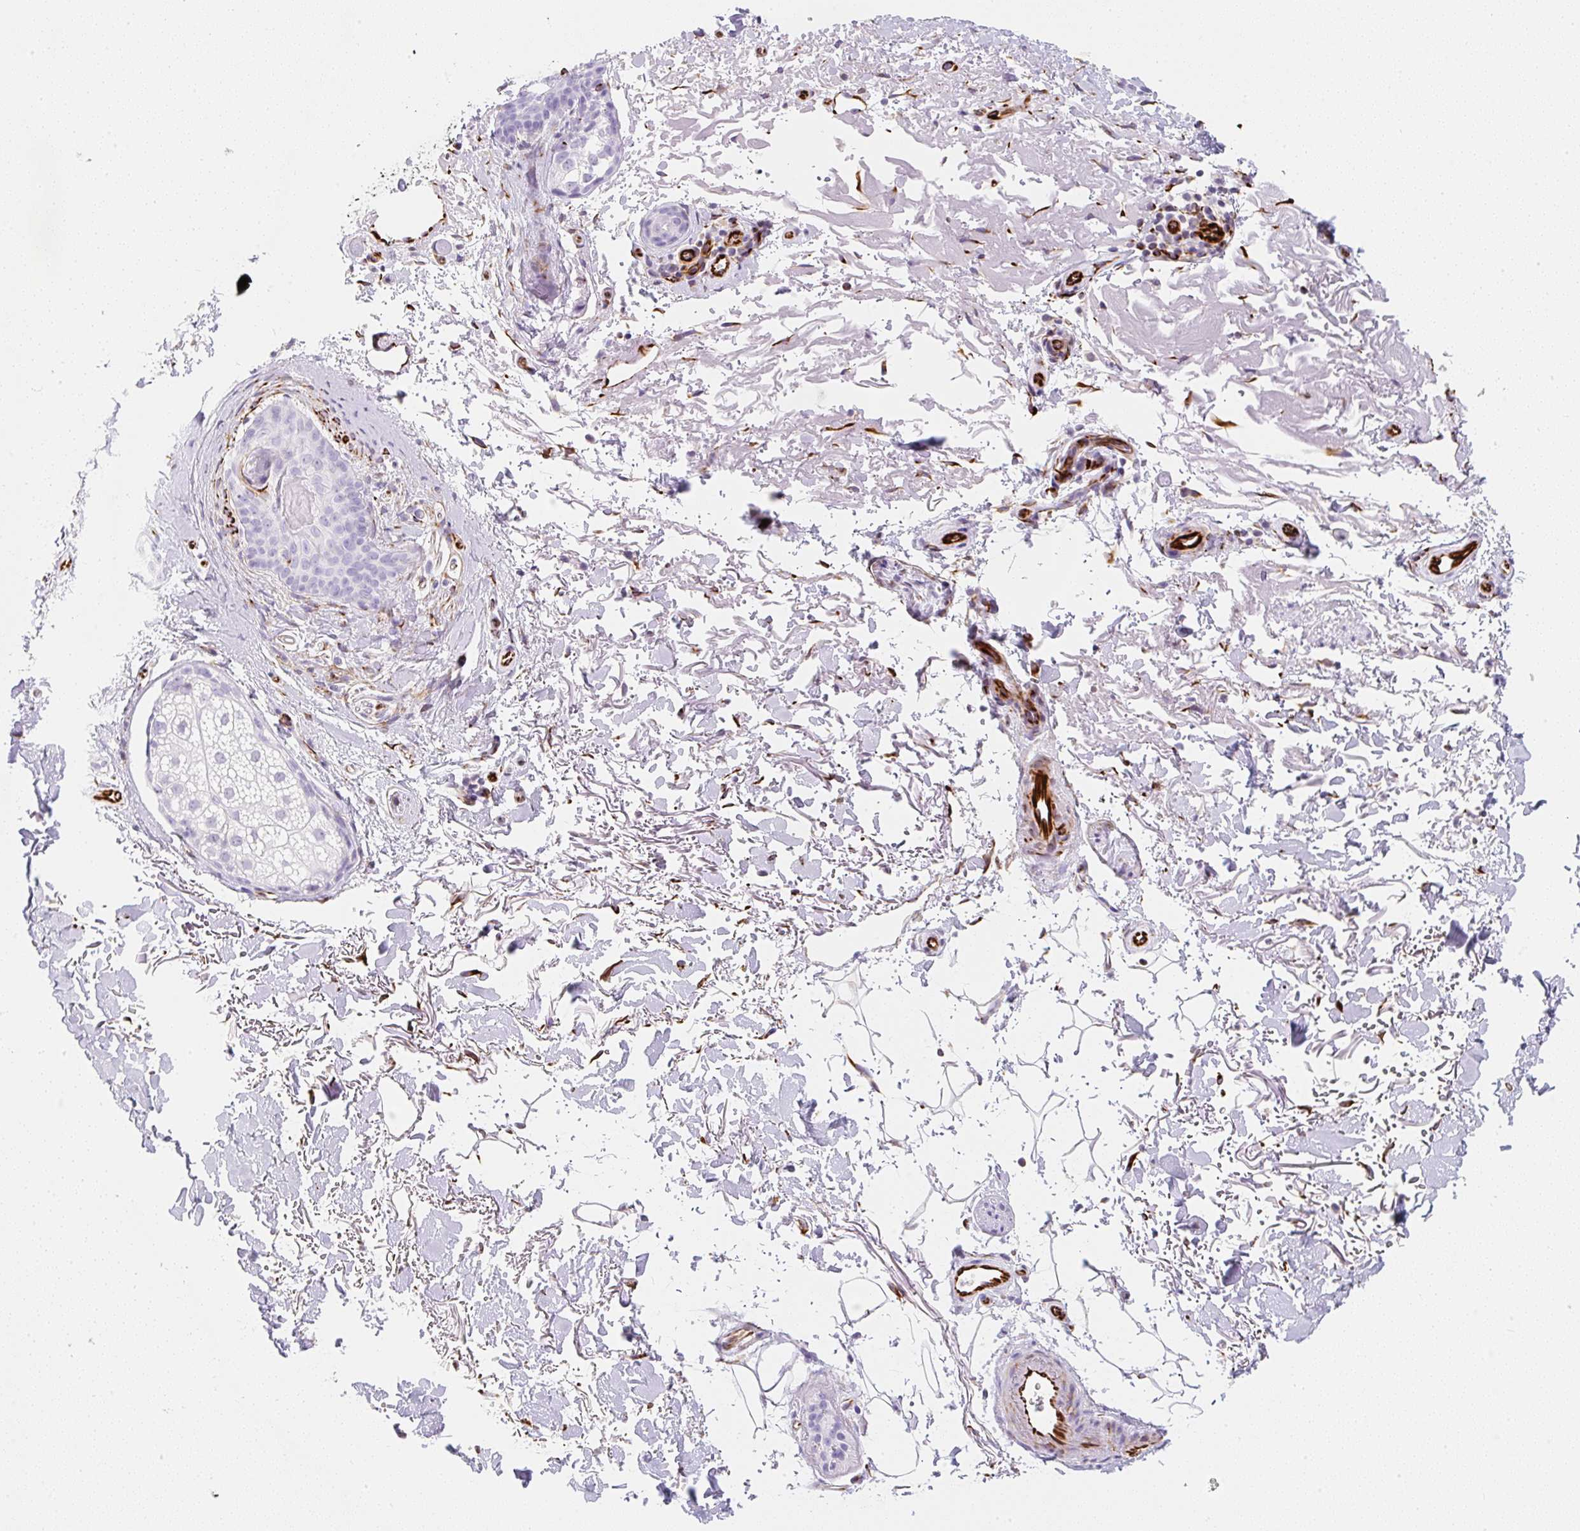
{"staining": {"intensity": "negative", "quantity": "none", "location": "none"}, "tissue": "skin cancer", "cell_type": "Tumor cells", "image_type": "cancer", "snomed": [{"axis": "morphology", "description": "Basal cell carcinoma"}, {"axis": "topography", "description": "Skin"}], "caption": "High magnification brightfield microscopy of skin cancer stained with DAB (brown) and counterstained with hematoxylin (blue): tumor cells show no significant positivity. (Immunohistochemistry (ihc), brightfield microscopy, high magnification).", "gene": "ZNF689", "patient": {"sex": "female", "age": 77}}